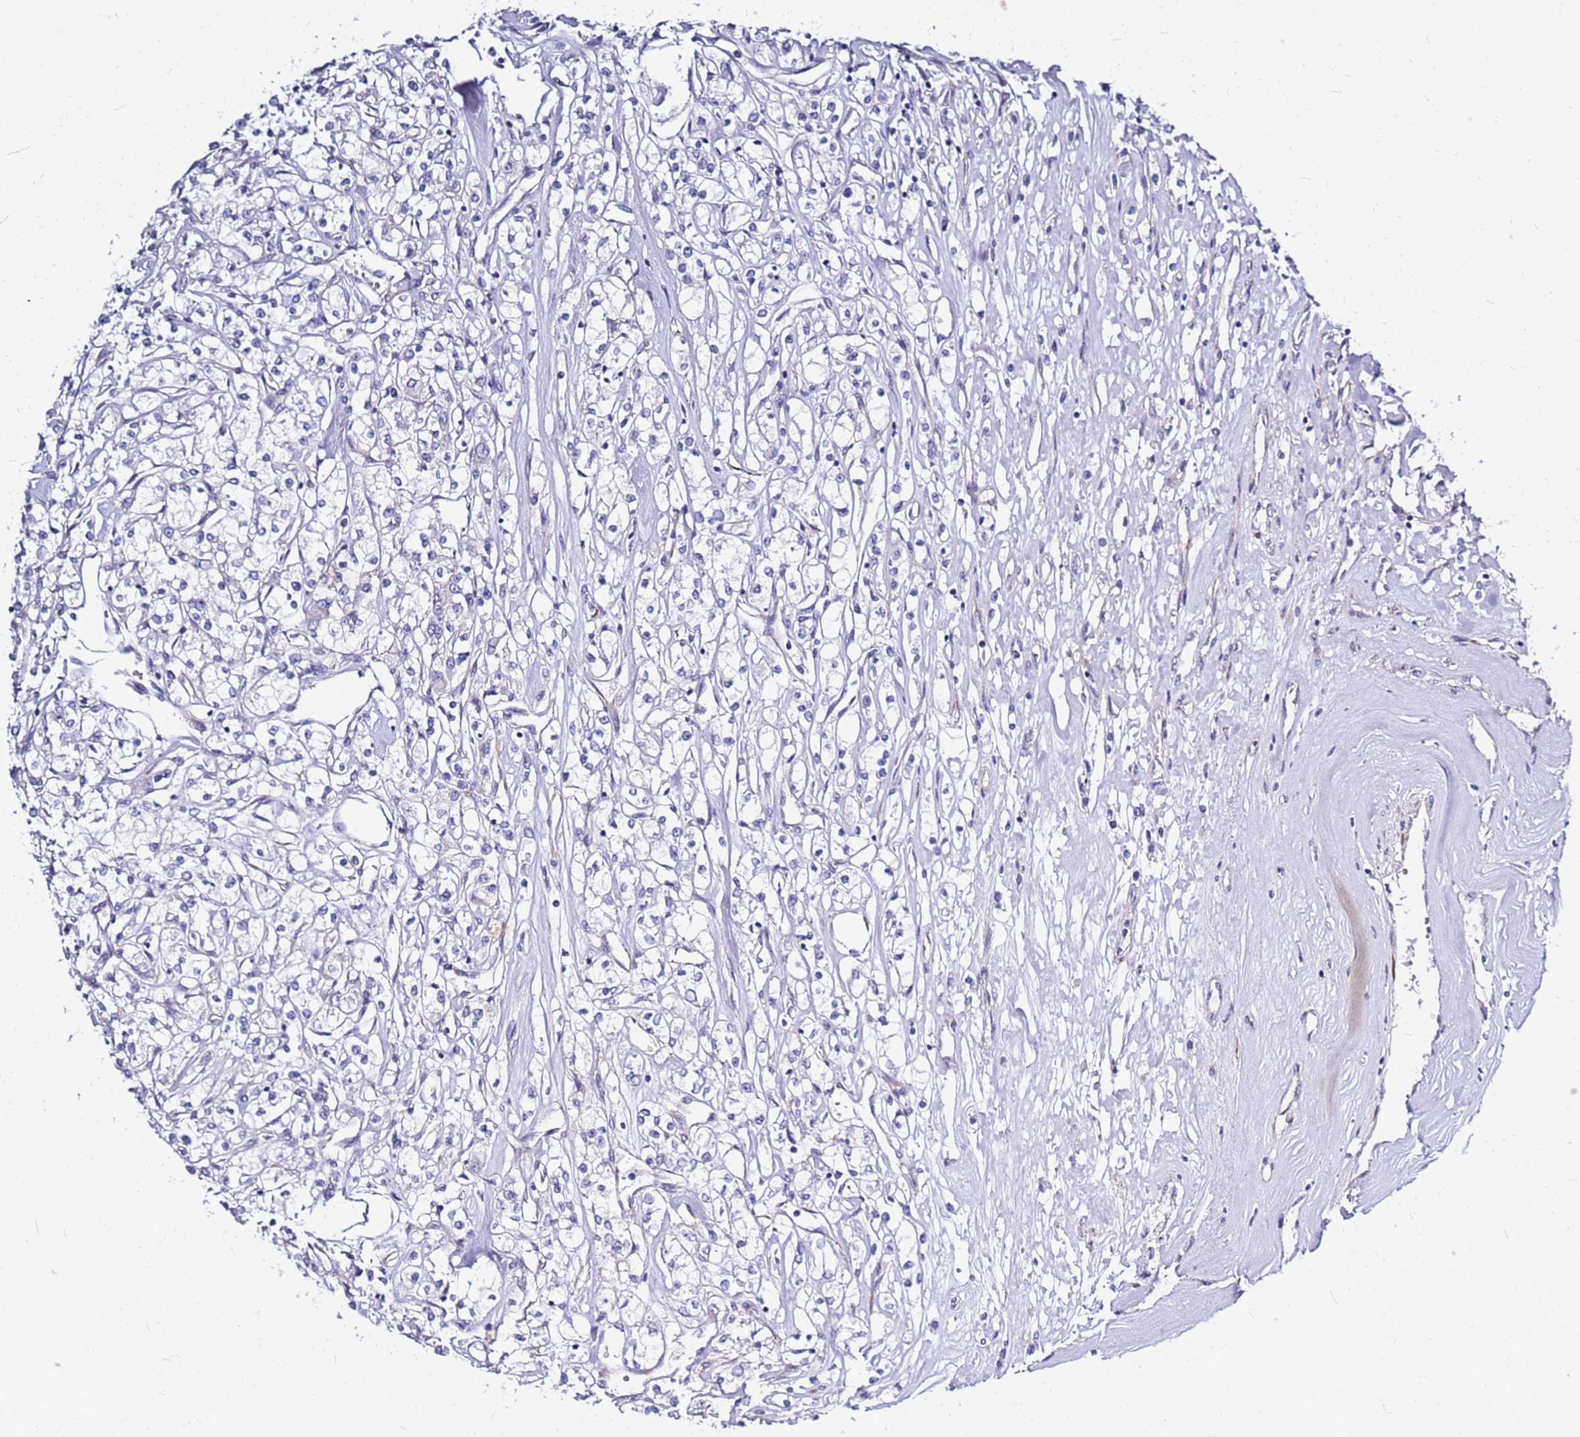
{"staining": {"intensity": "negative", "quantity": "none", "location": "none"}, "tissue": "renal cancer", "cell_type": "Tumor cells", "image_type": "cancer", "snomed": [{"axis": "morphology", "description": "Adenocarcinoma, NOS"}, {"axis": "topography", "description": "Kidney"}], "caption": "High power microscopy image of an immunohistochemistry (IHC) photomicrograph of renal cancer, revealing no significant positivity in tumor cells.", "gene": "CASD1", "patient": {"sex": "female", "age": 59}}